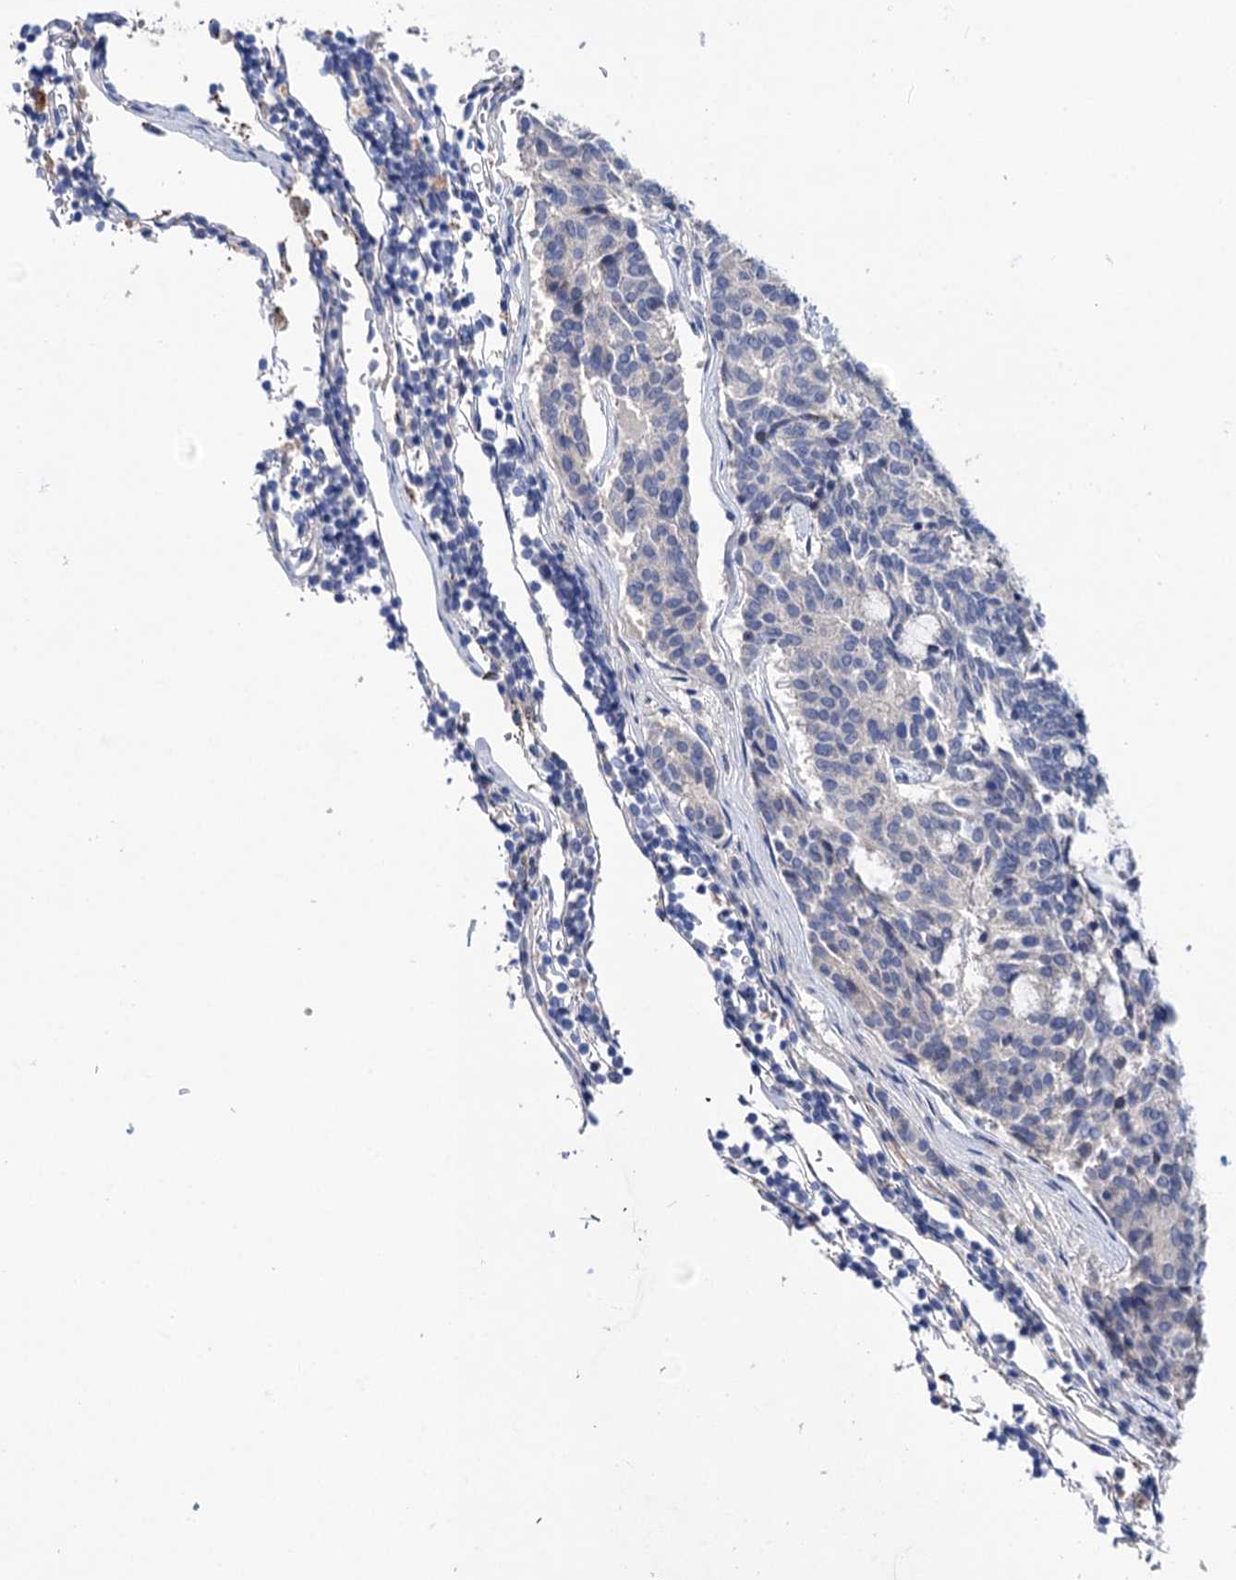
{"staining": {"intensity": "negative", "quantity": "none", "location": "none"}, "tissue": "carcinoid", "cell_type": "Tumor cells", "image_type": "cancer", "snomed": [{"axis": "morphology", "description": "Carcinoid, malignant, NOS"}, {"axis": "topography", "description": "Pancreas"}], "caption": "There is no significant staining in tumor cells of carcinoid (malignant).", "gene": "PPP1R32", "patient": {"sex": "female", "age": 54}}